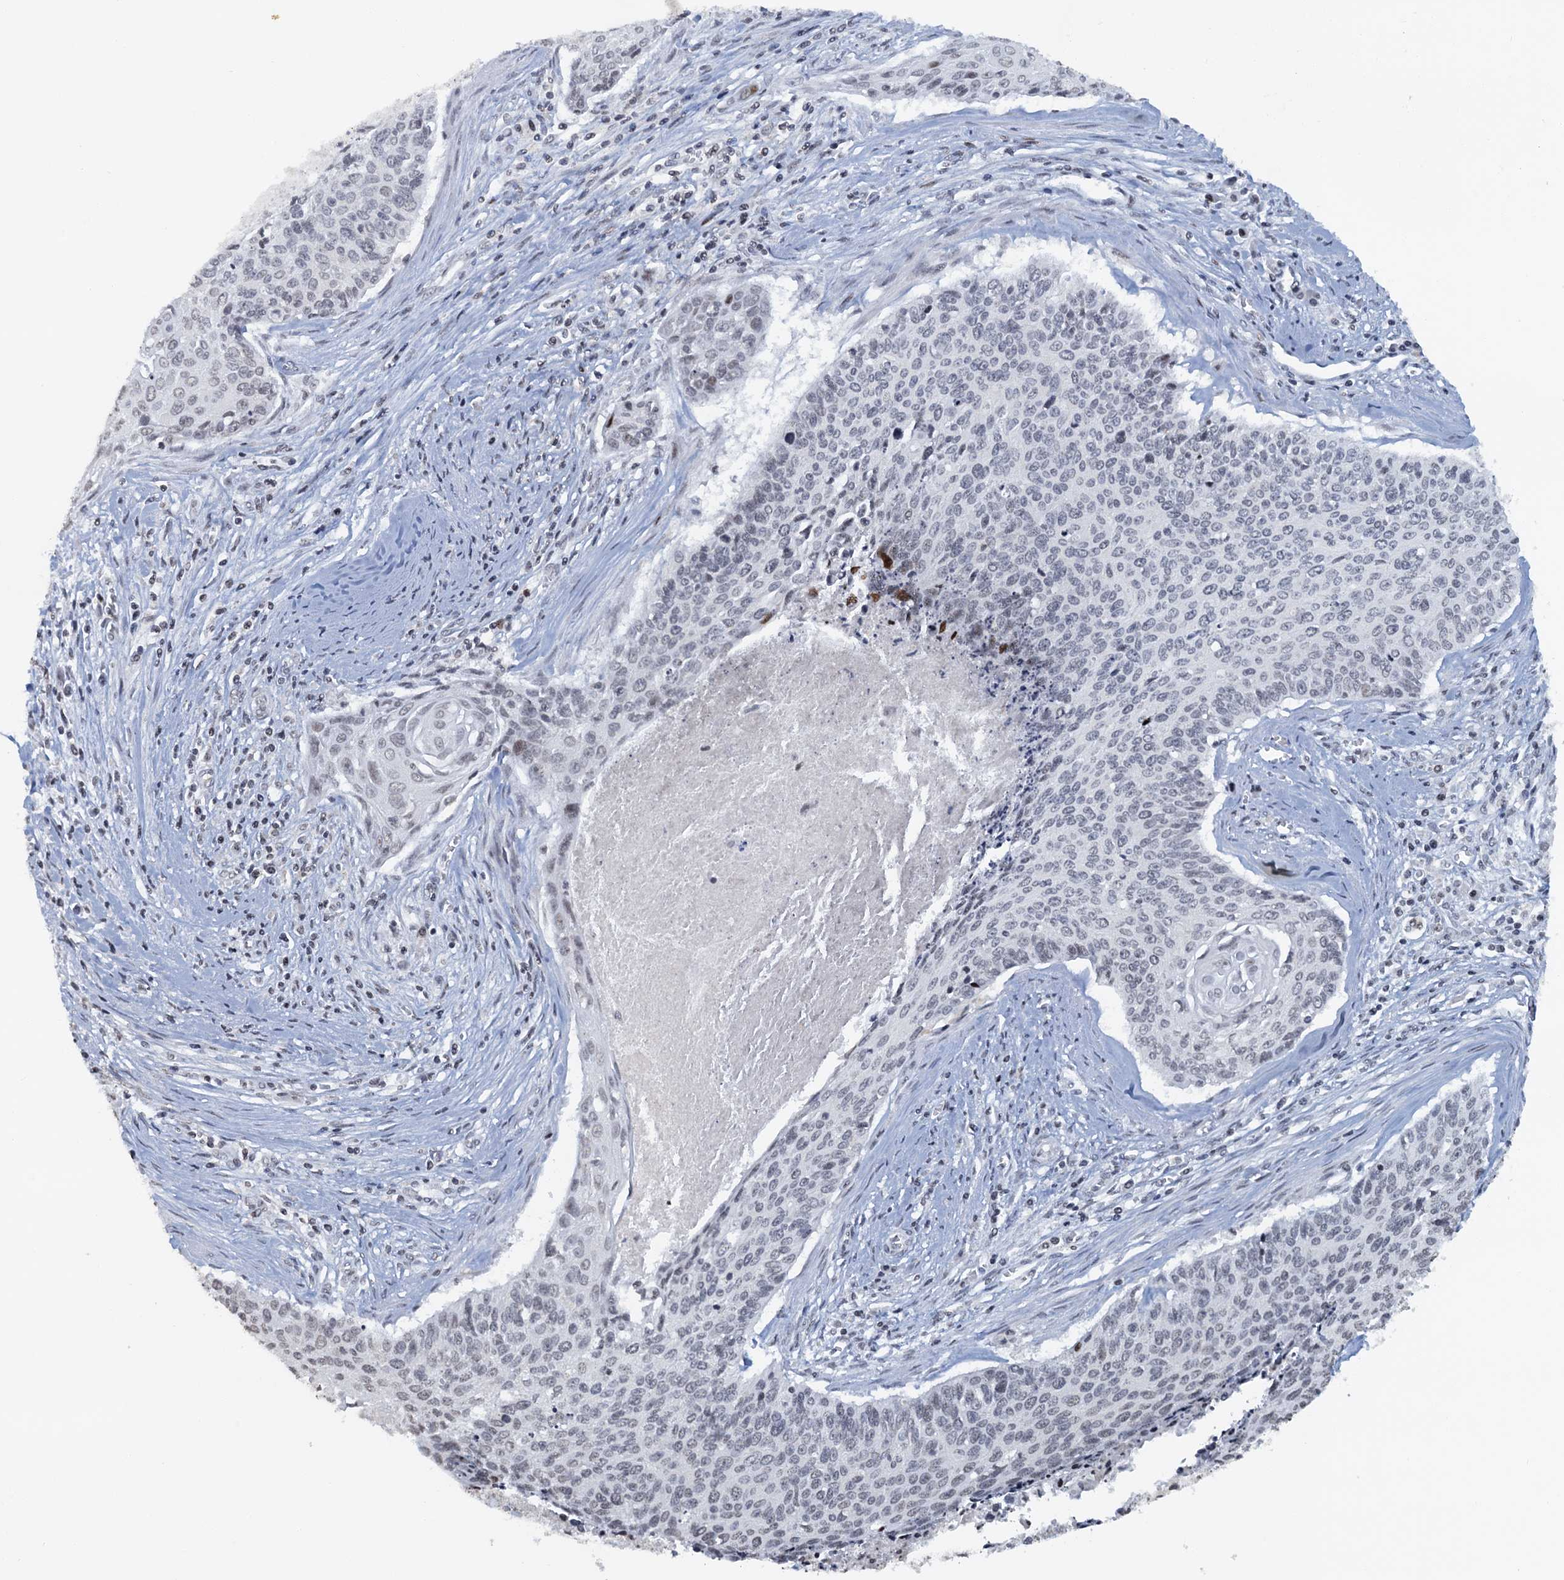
{"staining": {"intensity": "negative", "quantity": "none", "location": "none"}, "tissue": "cervical cancer", "cell_type": "Tumor cells", "image_type": "cancer", "snomed": [{"axis": "morphology", "description": "Squamous cell carcinoma, NOS"}, {"axis": "topography", "description": "Cervix"}], "caption": "Human cervical cancer (squamous cell carcinoma) stained for a protein using immunohistochemistry reveals no expression in tumor cells.", "gene": "FYB1", "patient": {"sex": "female", "age": 55}}